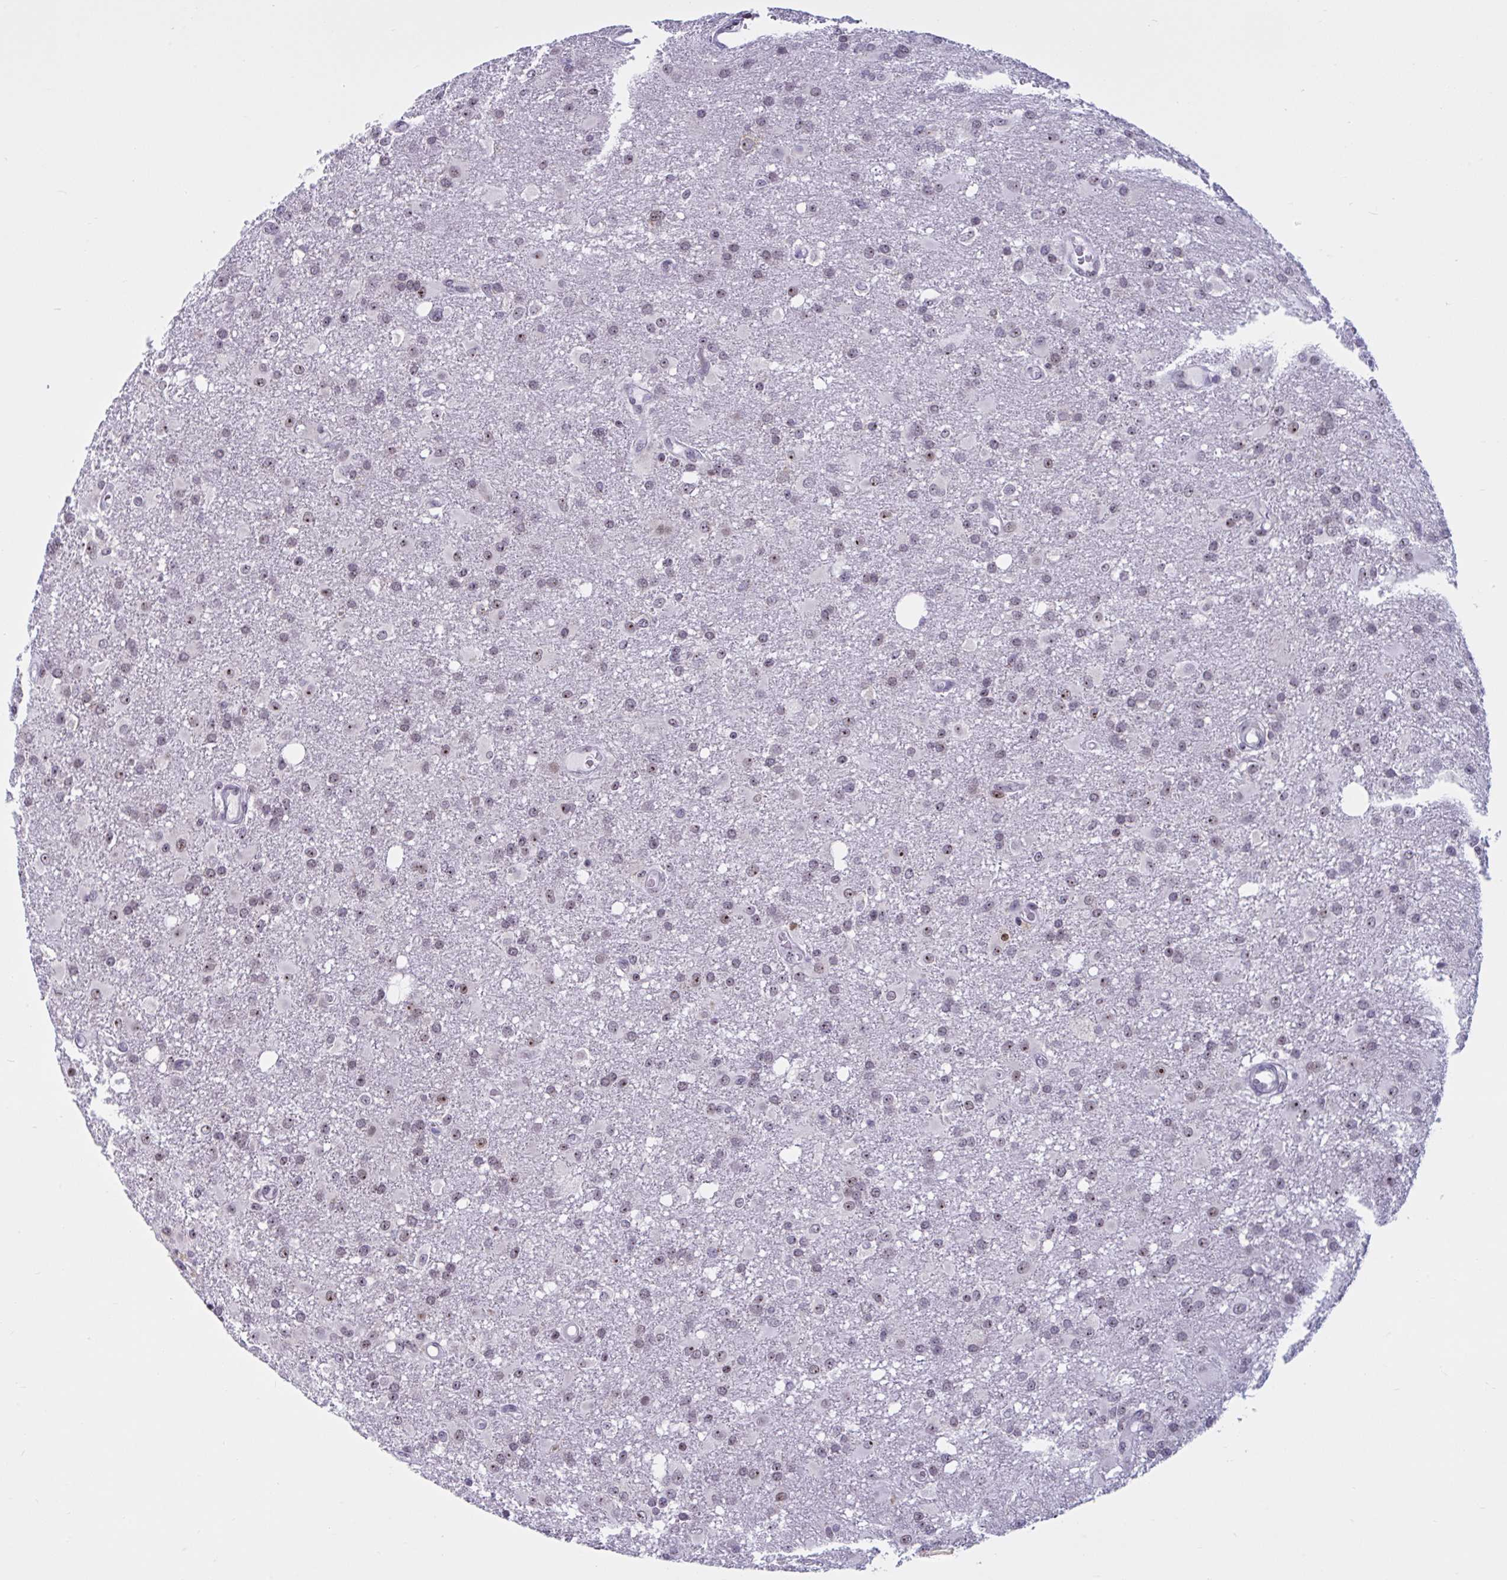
{"staining": {"intensity": "moderate", "quantity": ">75%", "location": "nuclear"}, "tissue": "glioma", "cell_type": "Tumor cells", "image_type": "cancer", "snomed": [{"axis": "morphology", "description": "Glioma, malignant, High grade"}, {"axis": "topography", "description": "Brain"}], "caption": "Malignant glioma (high-grade) stained with immunohistochemistry (IHC) reveals moderate nuclear expression in about >75% of tumor cells. Immunohistochemistry (ihc) stains the protein in brown and the nuclei are stained blue.", "gene": "TGM6", "patient": {"sex": "male", "age": 53}}